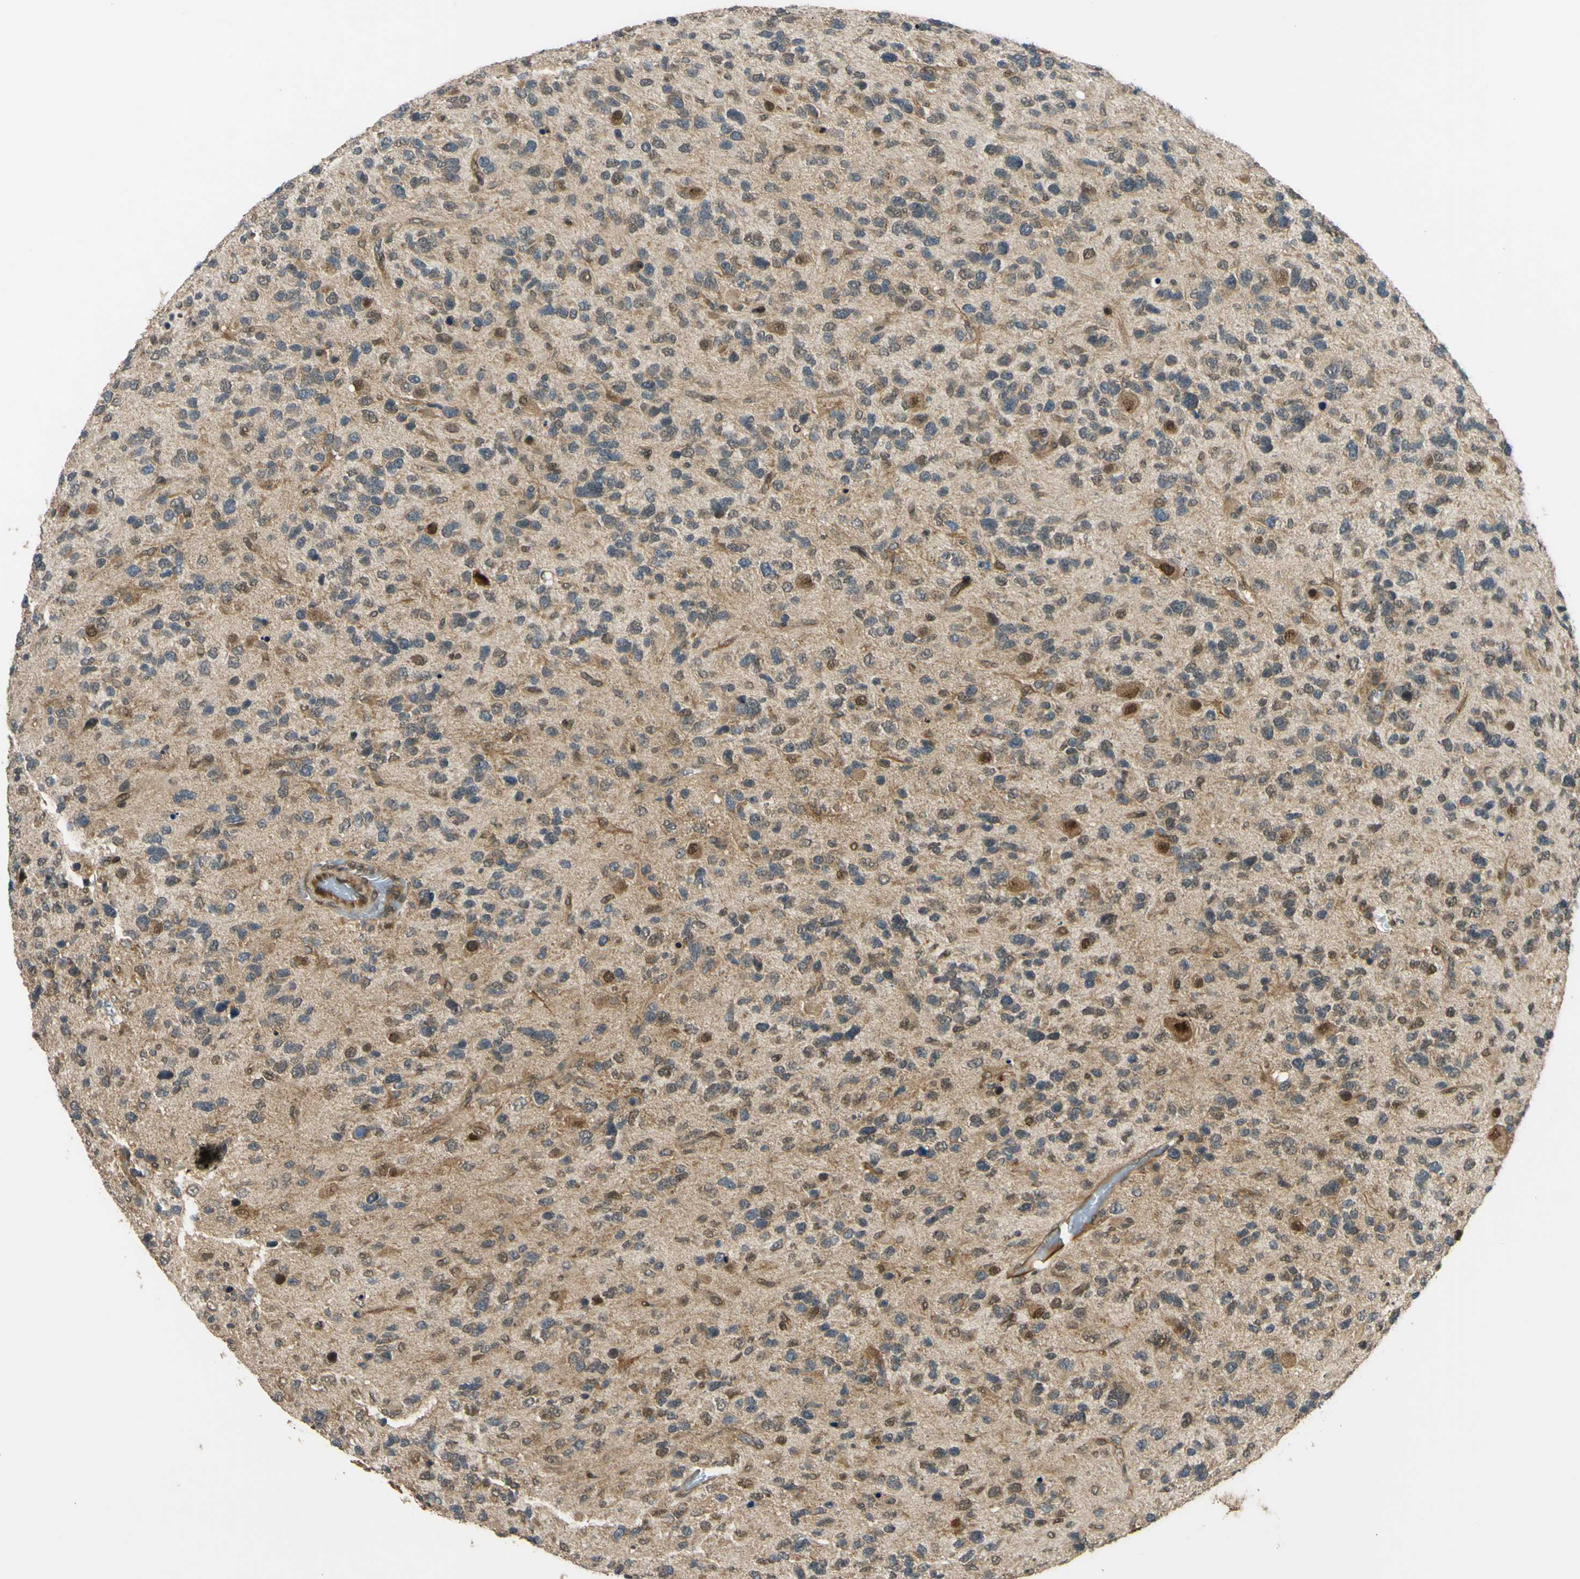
{"staining": {"intensity": "moderate", "quantity": "25%-75%", "location": "cytoplasmic/membranous,nuclear"}, "tissue": "glioma", "cell_type": "Tumor cells", "image_type": "cancer", "snomed": [{"axis": "morphology", "description": "Glioma, malignant, High grade"}, {"axis": "topography", "description": "Brain"}], "caption": "IHC photomicrograph of neoplastic tissue: human malignant glioma (high-grade) stained using immunohistochemistry (IHC) exhibits medium levels of moderate protein expression localized specifically in the cytoplasmic/membranous and nuclear of tumor cells, appearing as a cytoplasmic/membranous and nuclear brown color.", "gene": "ABCC8", "patient": {"sex": "female", "age": 58}}